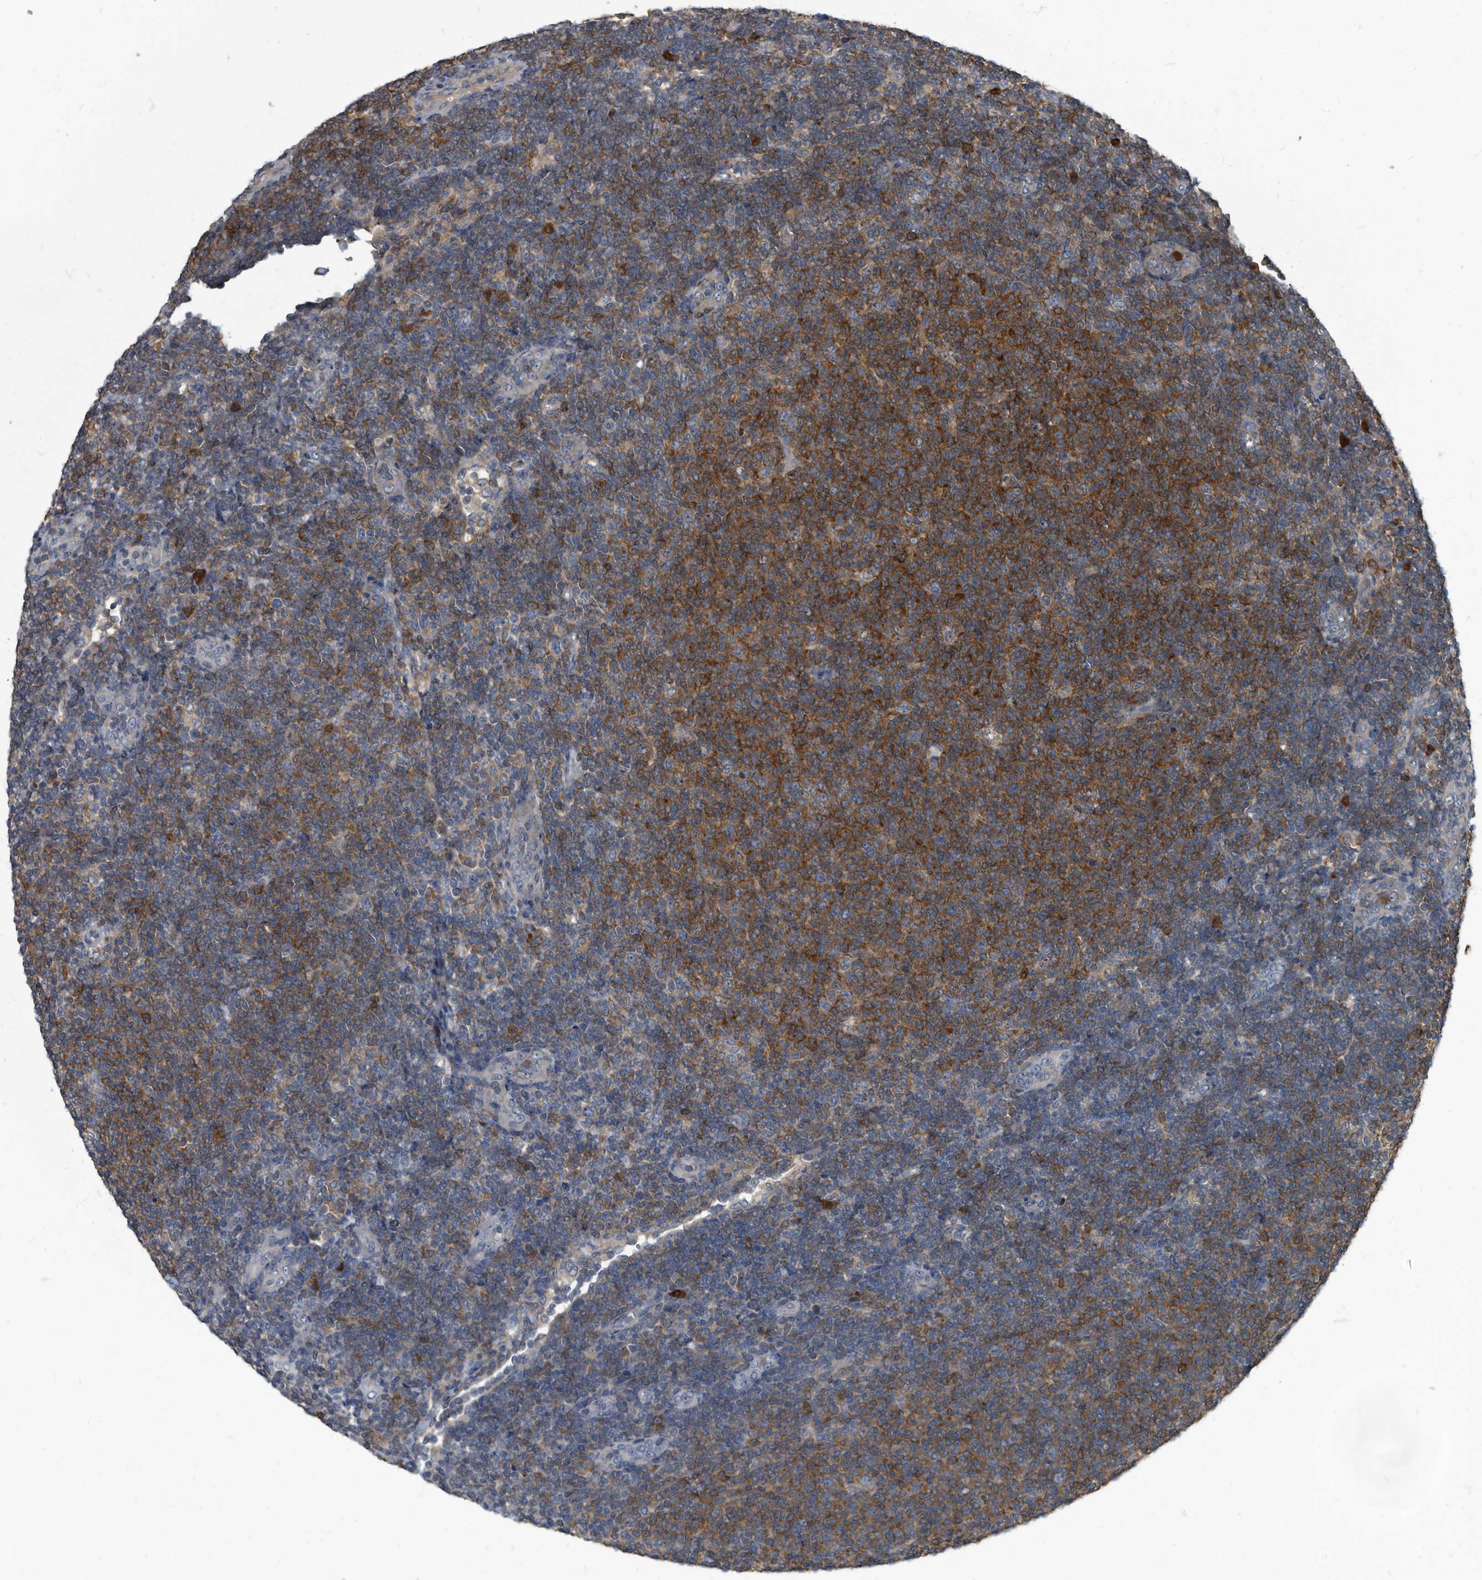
{"staining": {"intensity": "strong", "quantity": "25%-75%", "location": "cytoplasmic/membranous"}, "tissue": "lymphoma", "cell_type": "Tumor cells", "image_type": "cancer", "snomed": [{"axis": "morphology", "description": "Malignant lymphoma, non-Hodgkin's type, Low grade"}, {"axis": "topography", "description": "Lymph node"}], "caption": "This is a histology image of IHC staining of malignant lymphoma, non-Hodgkin's type (low-grade), which shows strong staining in the cytoplasmic/membranous of tumor cells.", "gene": "CDV3", "patient": {"sex": "male", "age": 66}}